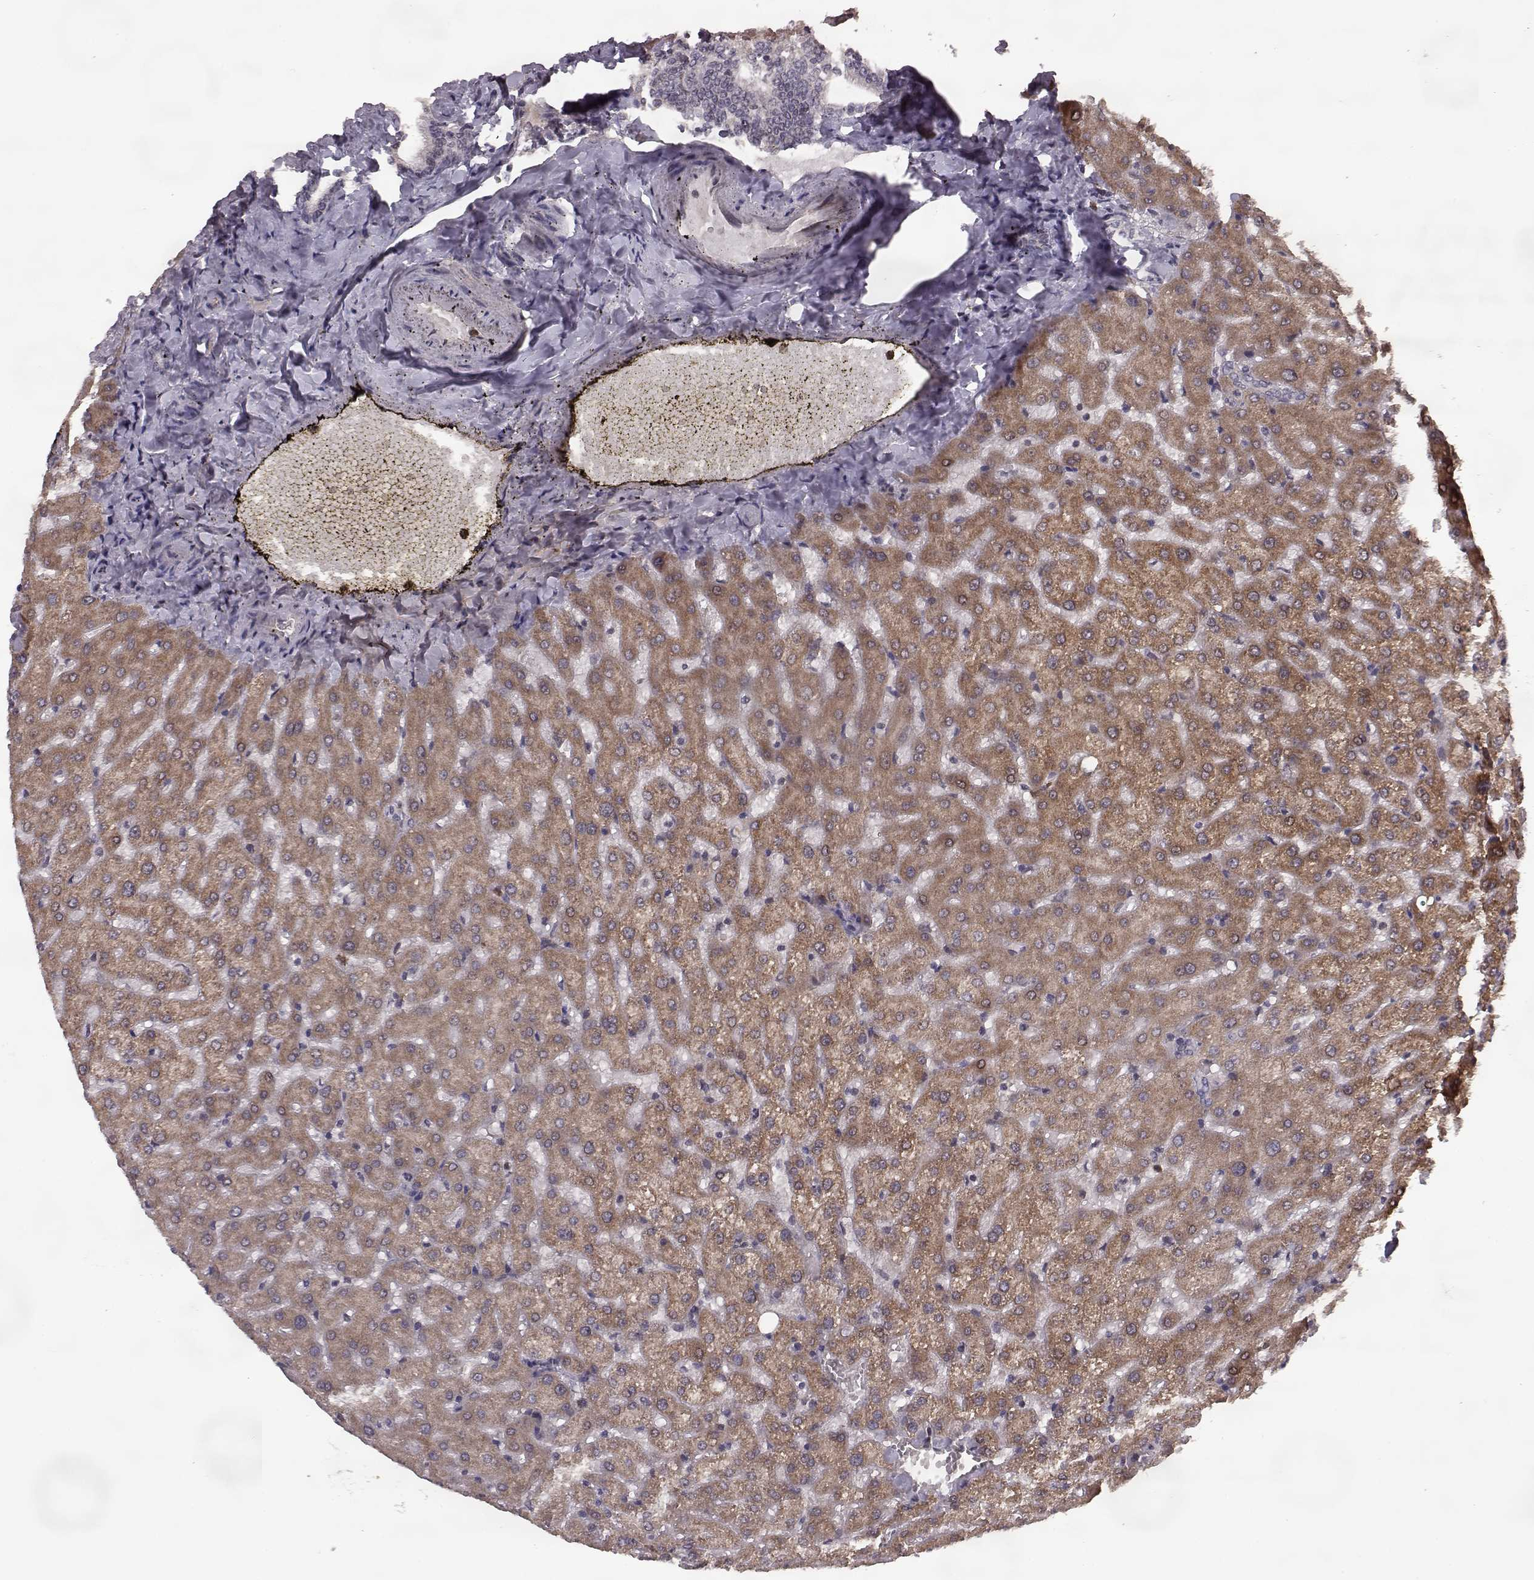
{"staining": {"intensity": "negative", "quantity": "none", "location": "none"}, "tissue": "liver", "cell_type": "Cholangiocytes", "image_type": "normal", "snomed": [{"axis": "morphology", "description": "Normal tissue, NOS"}, {"axis": "topography", "description": "Liver"}], "caption": "Immunohistochemistry (IHC) histopathology image of unremarkable human liver stained for a protein (brown), which reveals no staining in cholangiocytes.", "gene": "ELOVL5", "patient": {"sex": "female", "age": 50}}